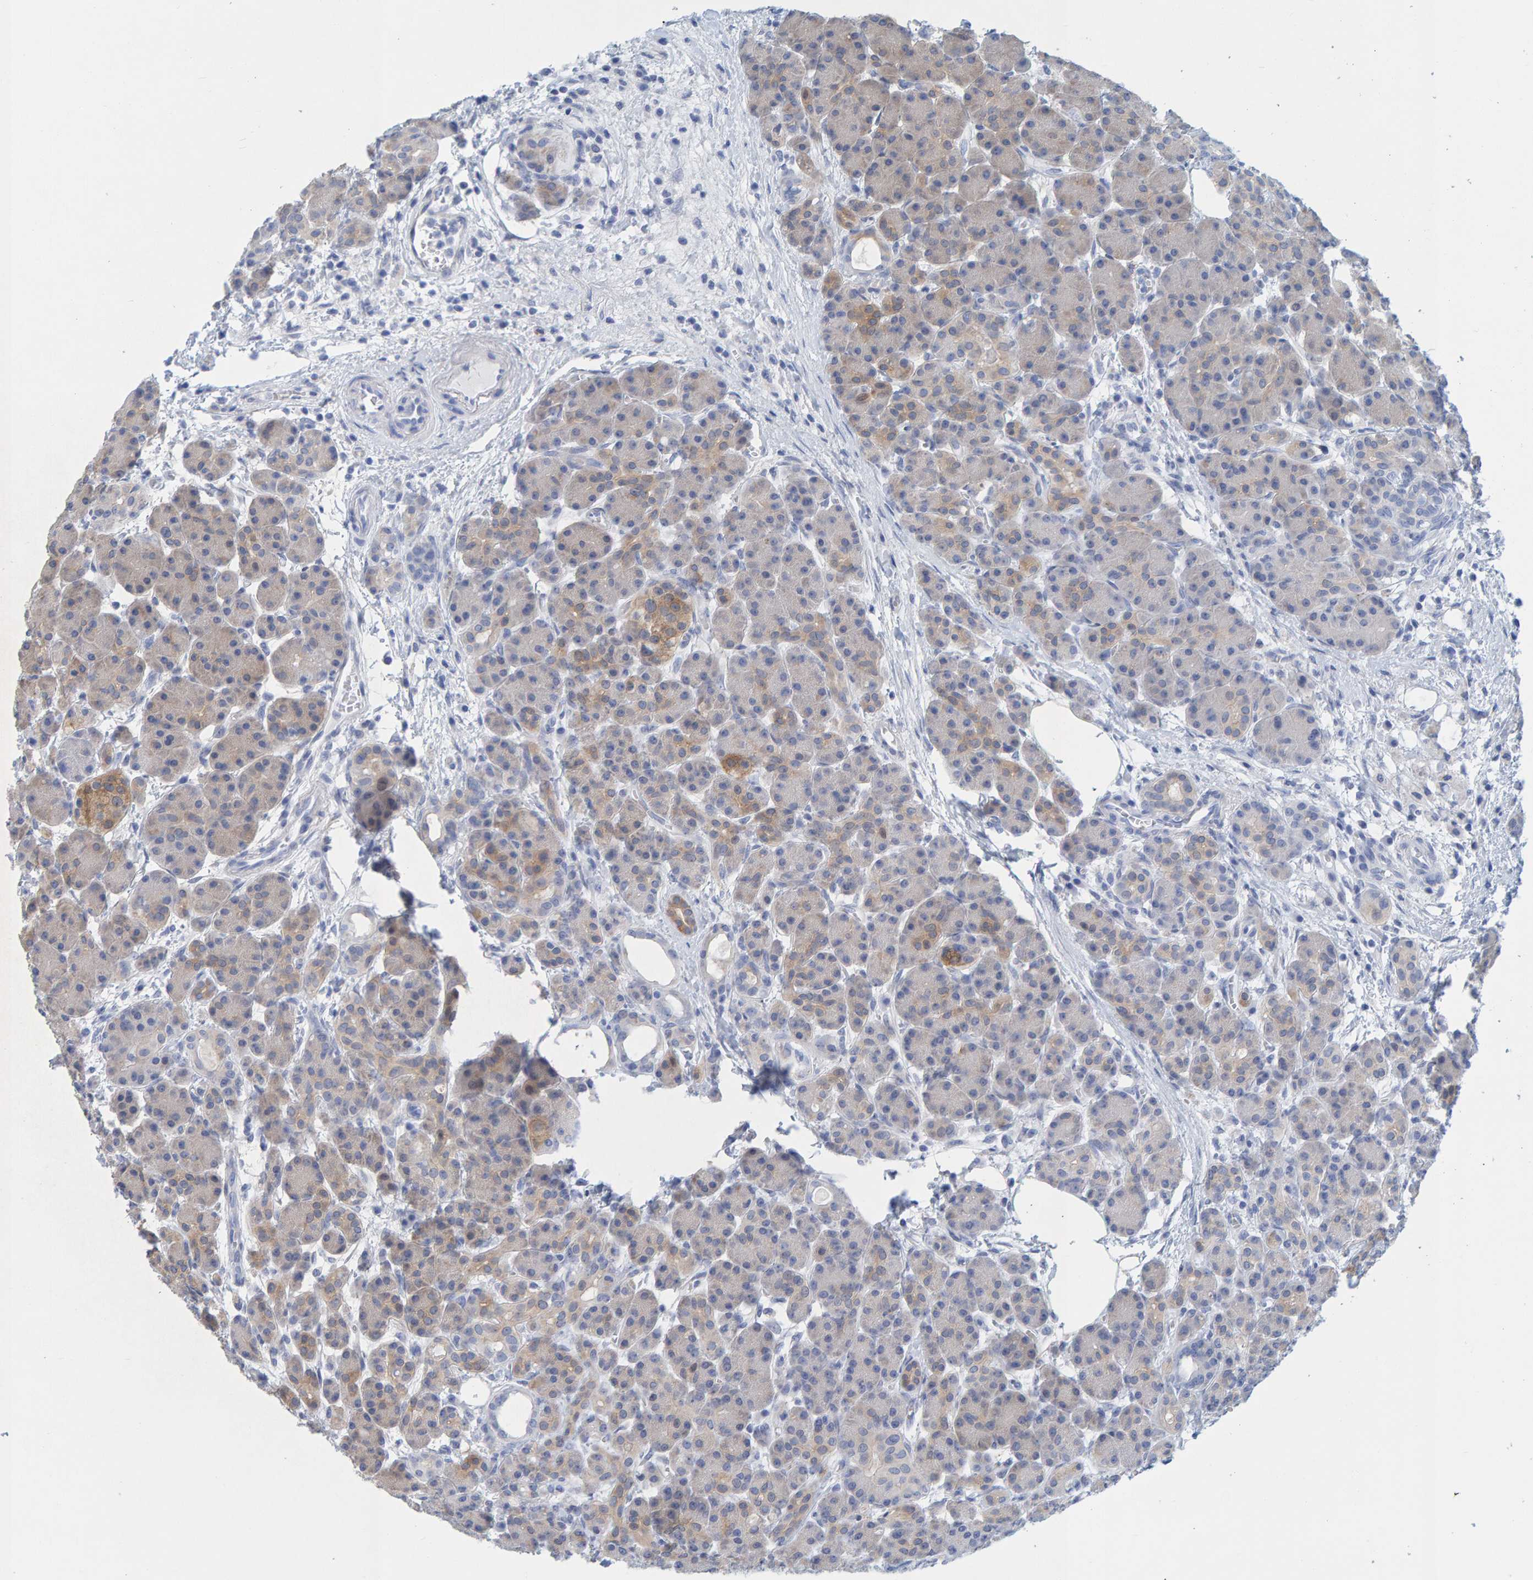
{"staining": {"intensity": "moderate", "quantity": "25%-75%", "location": "cytoplasmic/membranous"}, "tissue": "pancreas", "cell_type": "Exocrine glandular cells", "image_type": "normal", "snomed": [{"axis": "morphology", "description": "Normal tissue, NOS"}, {"axis": "topography", "description": "Pancreas"}], "caption": "Exocrine glandular cells display medium levels of moderate cytoplasmic/membranous staining in about 25%-75% of cells in normal pancreas.", "gene": "KLHL11", "patient": {"sex": "male", "age": 63}}